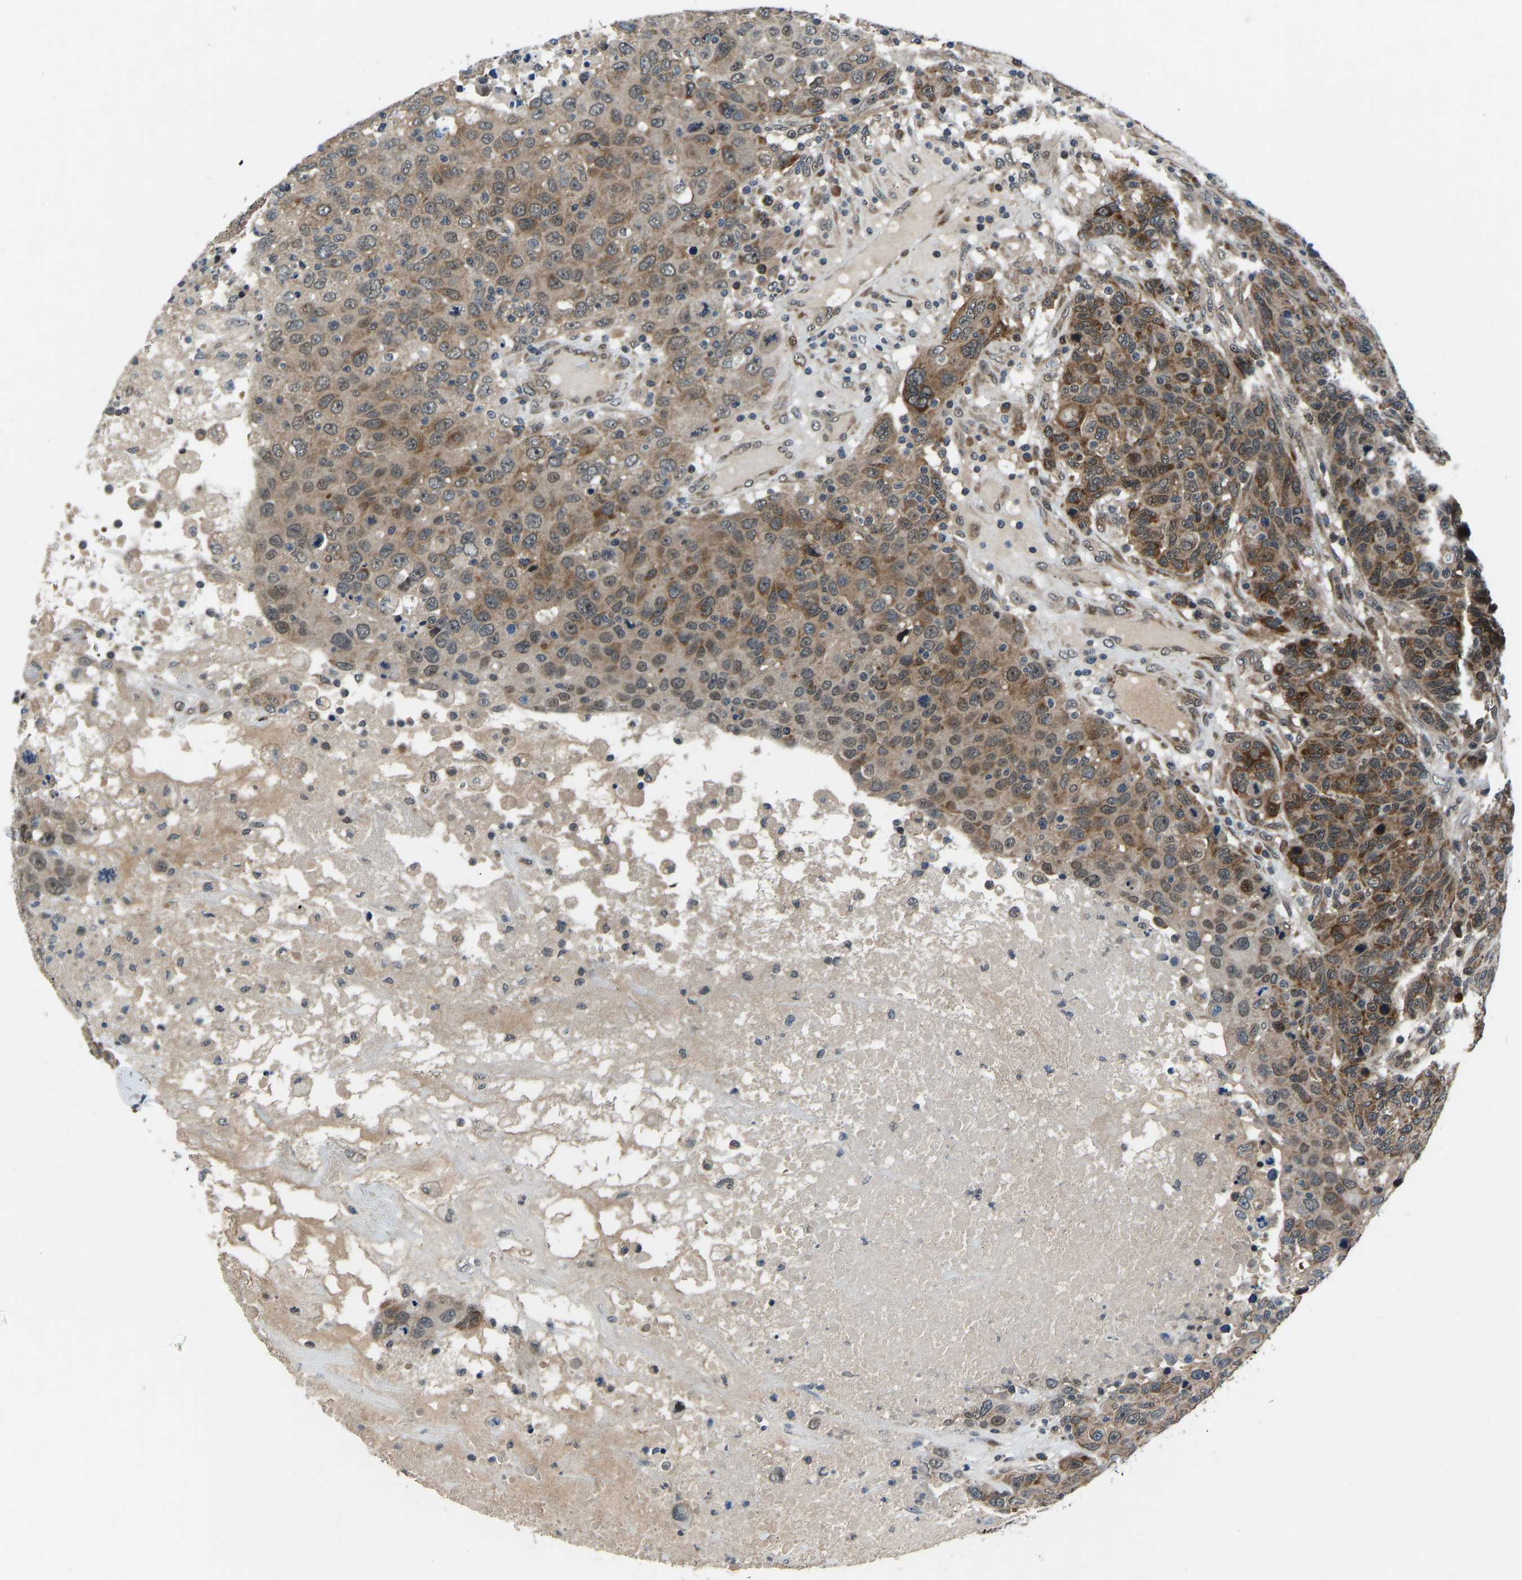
{"staining": {"intensity": "moderate", "quantity": ">75%", "location": "cytoplasmic/membranous"}, "tissue": "breast cancer", "cell_type": "Tumor cells", "image_type": "cancer", "snomed": [{"axis": "morphology", "description": "Duct carcinoma"}, {"axis": "topography", "description": "Breast"}], "caption": "Approximately >75% of tumor cells in invasive ductal carcinoma (breast) demonstrate moderate cytoplasmic/membranous protein expression as visualized by brown immunohistochemical staining.", "gene": "RLIM", "patient": {"sex": "female", "age": 37}}